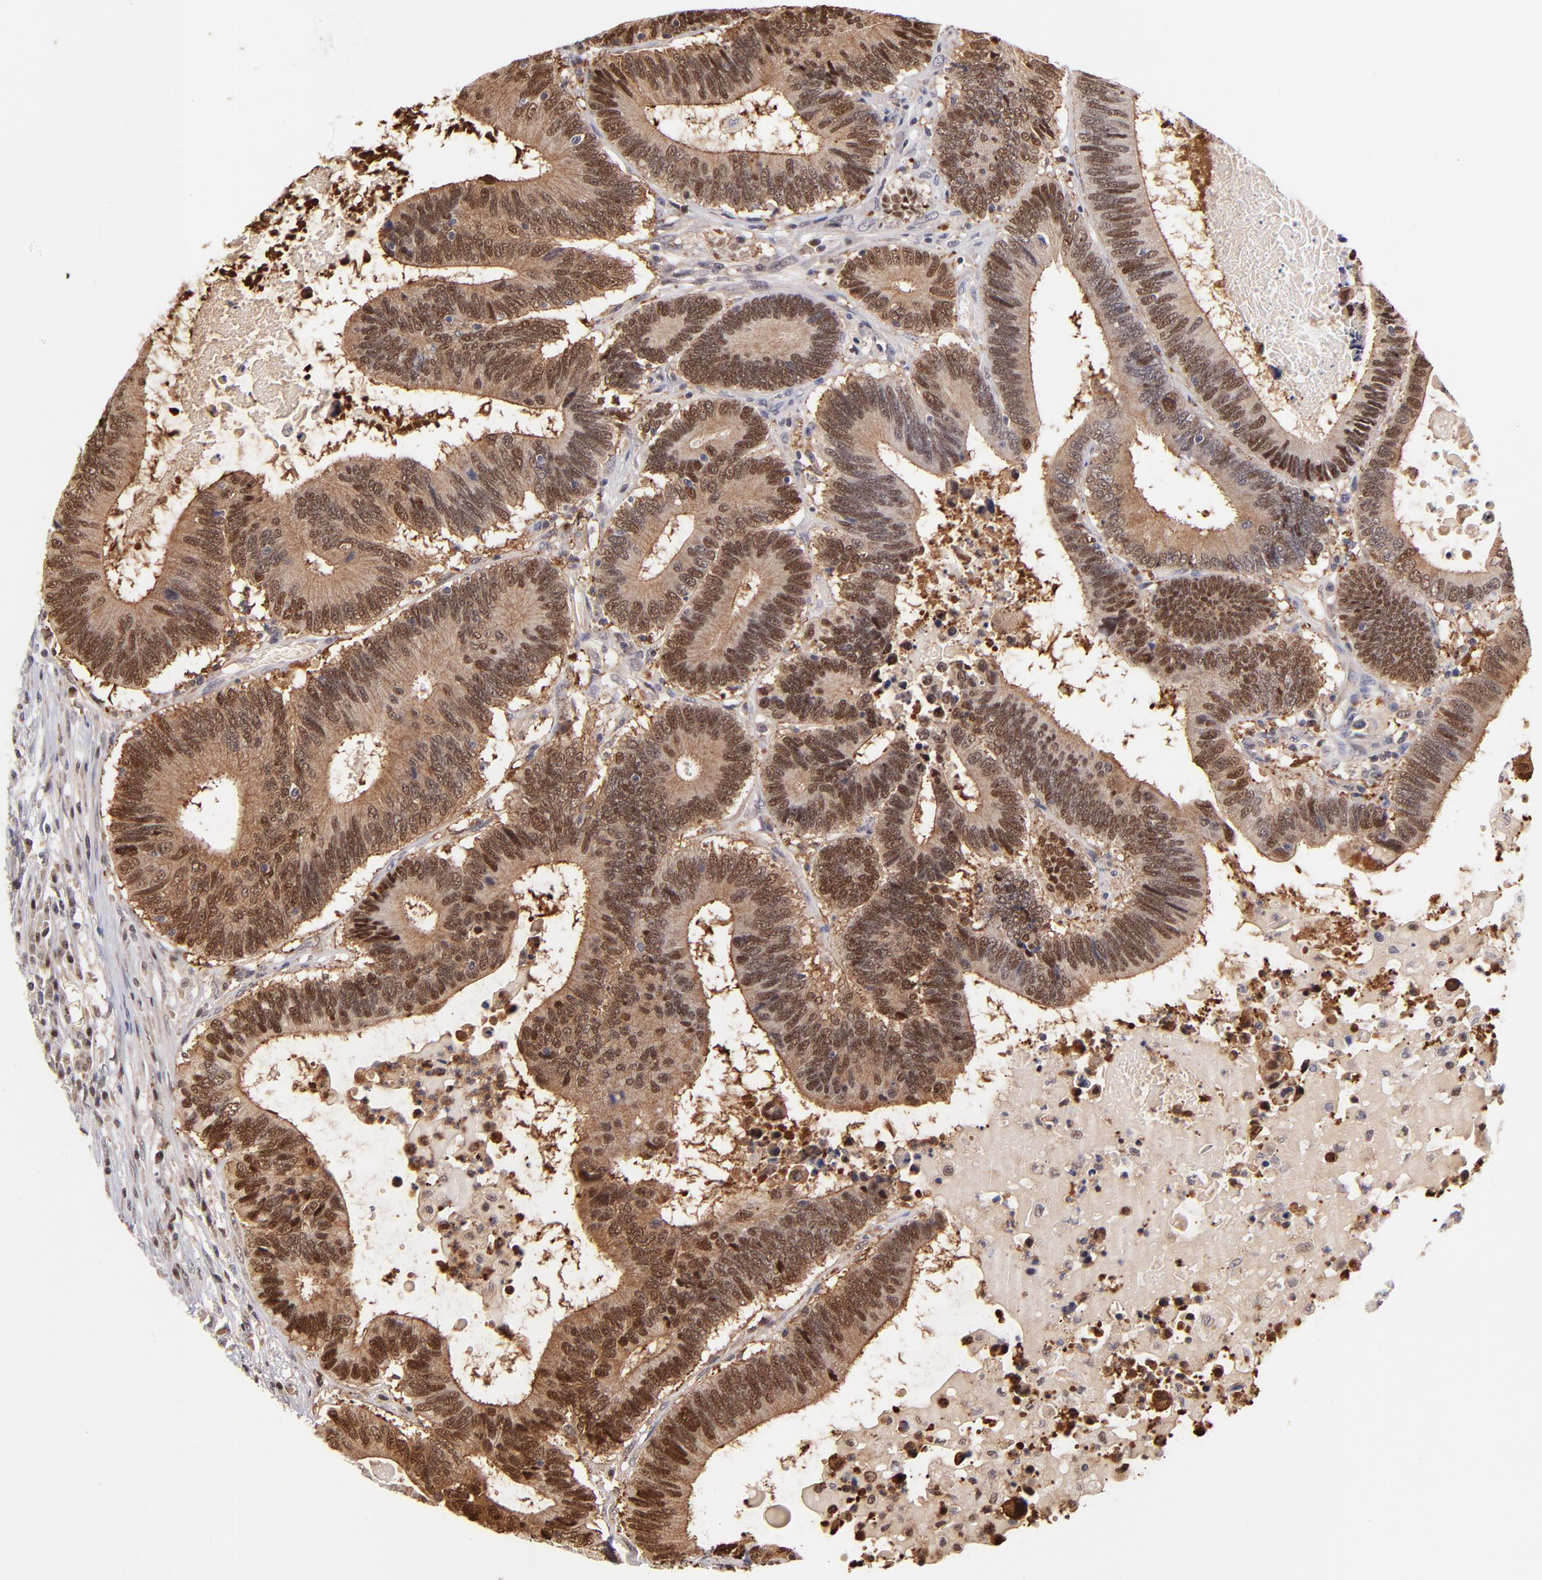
{"staining": {"intensity": "moderate", "quantity": ">75%", "location": "cytoplasmic/membranous,nuclear"}, "tissue": "colorectal cancer", "cell_type": "Tumor cells", "image_type": "cancer", "snomed": [{"axis": "morphology", "description": "Adenocarcinoma, NOS"}, {"axis": "topography", "description": "Colon"}], "caption": "This histopathology image reveals IHC staining of colorectal cancer, with medium moderate cytoplasmic/membranous and nuclear expression in approximately >75% of tumor cells.", "gene": "YWHAB", "patient": {"sex": "female", "age": 78}}